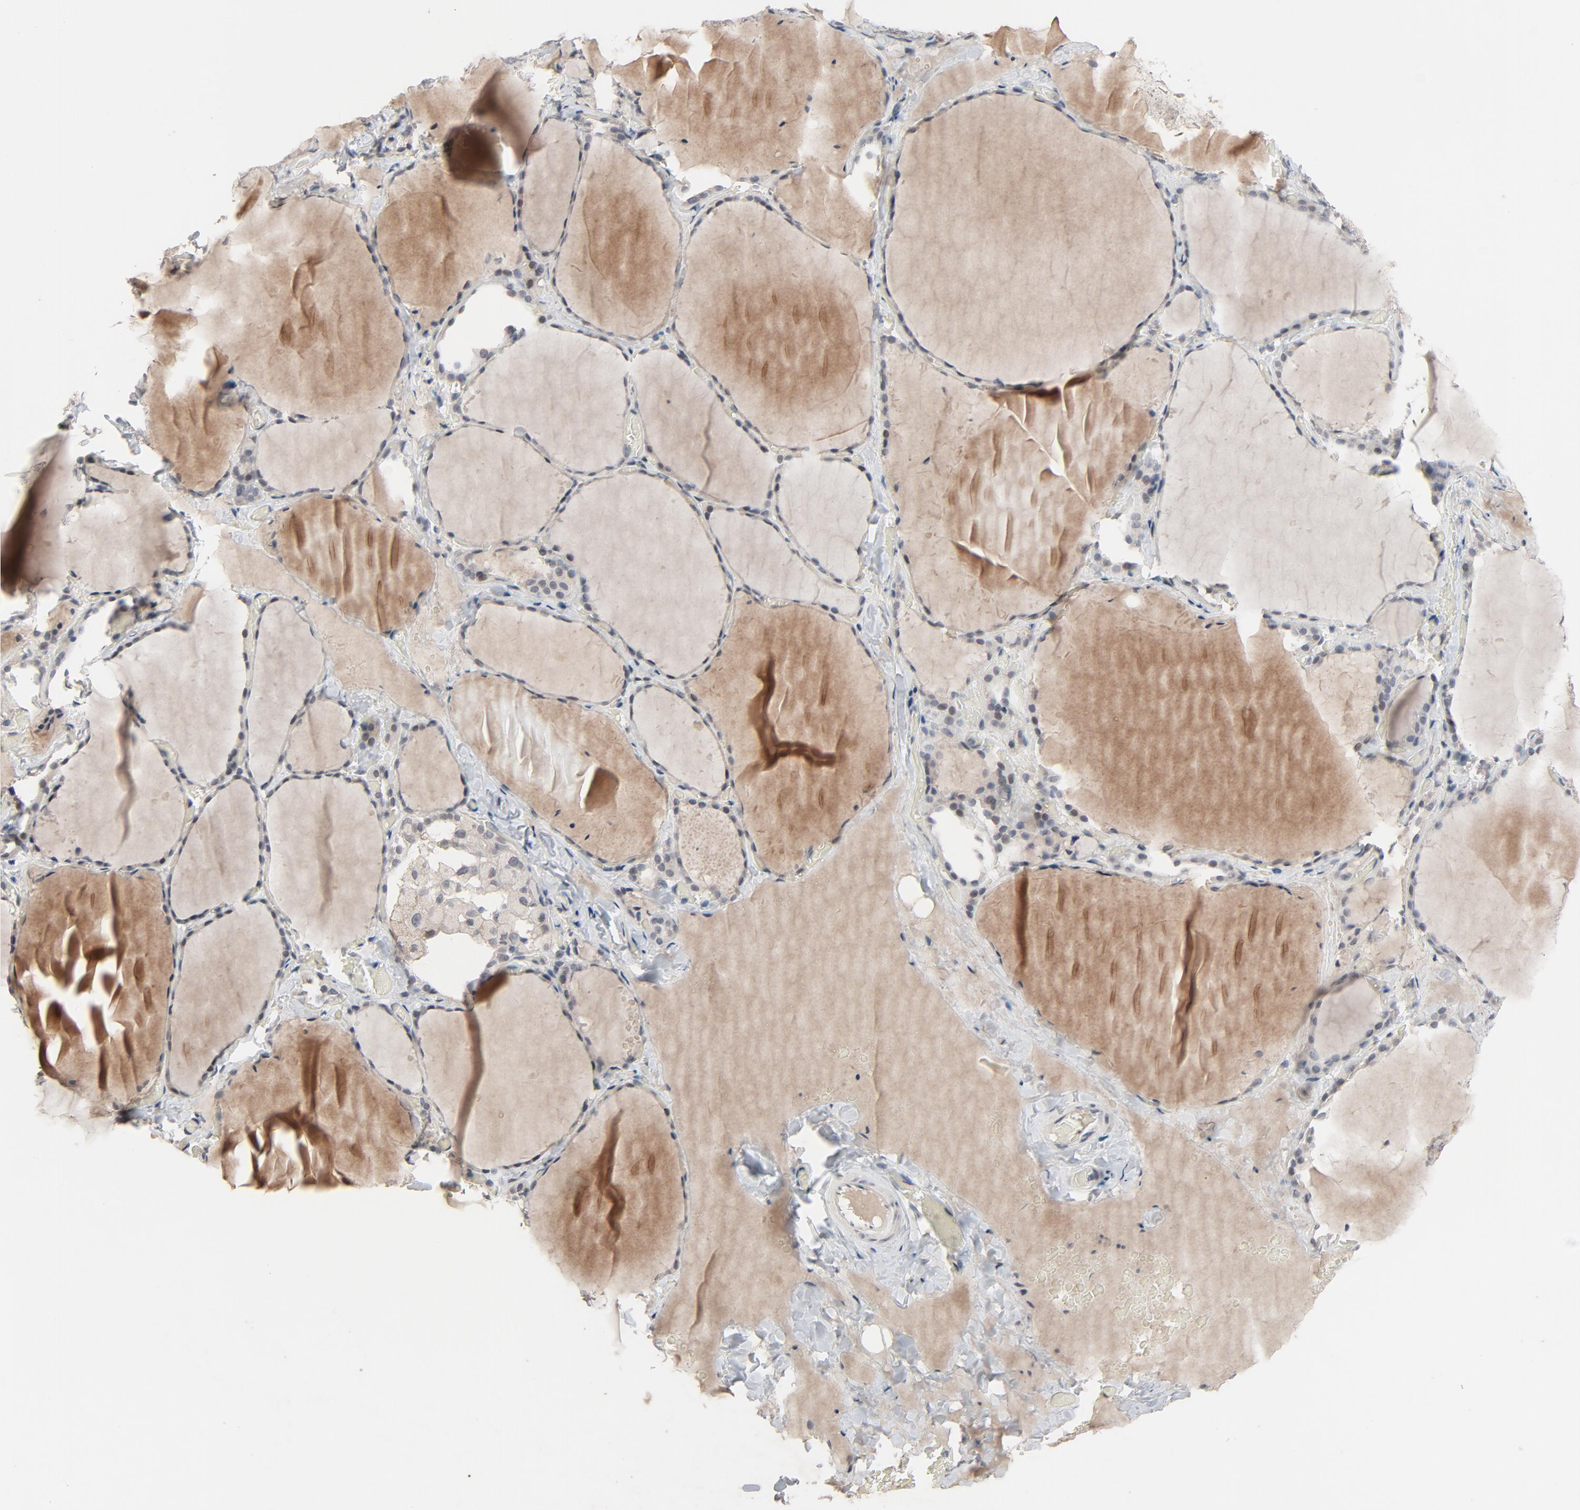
{"staining": {"intensity": "weak", "quantity": "25%-75%", "location": "cytoplasmic/membranous"}, "tissue": "thyroid gland", "cell_type": "Glandular cells", "image_type": "normal", "snomed": [{"axis": "morphology", "description": "Normal tissue, NOS"}, {"axis": "topography", "description": "Thyroid gland"}], "caption": "Immunohistochemical staining of benign thyroid gland shows weak cytoplasmic/membranous protein staining in approximately 25%-75% of glandular cells.", "gene": "MT3", "patient": {"sex": "female", "age": 22}}